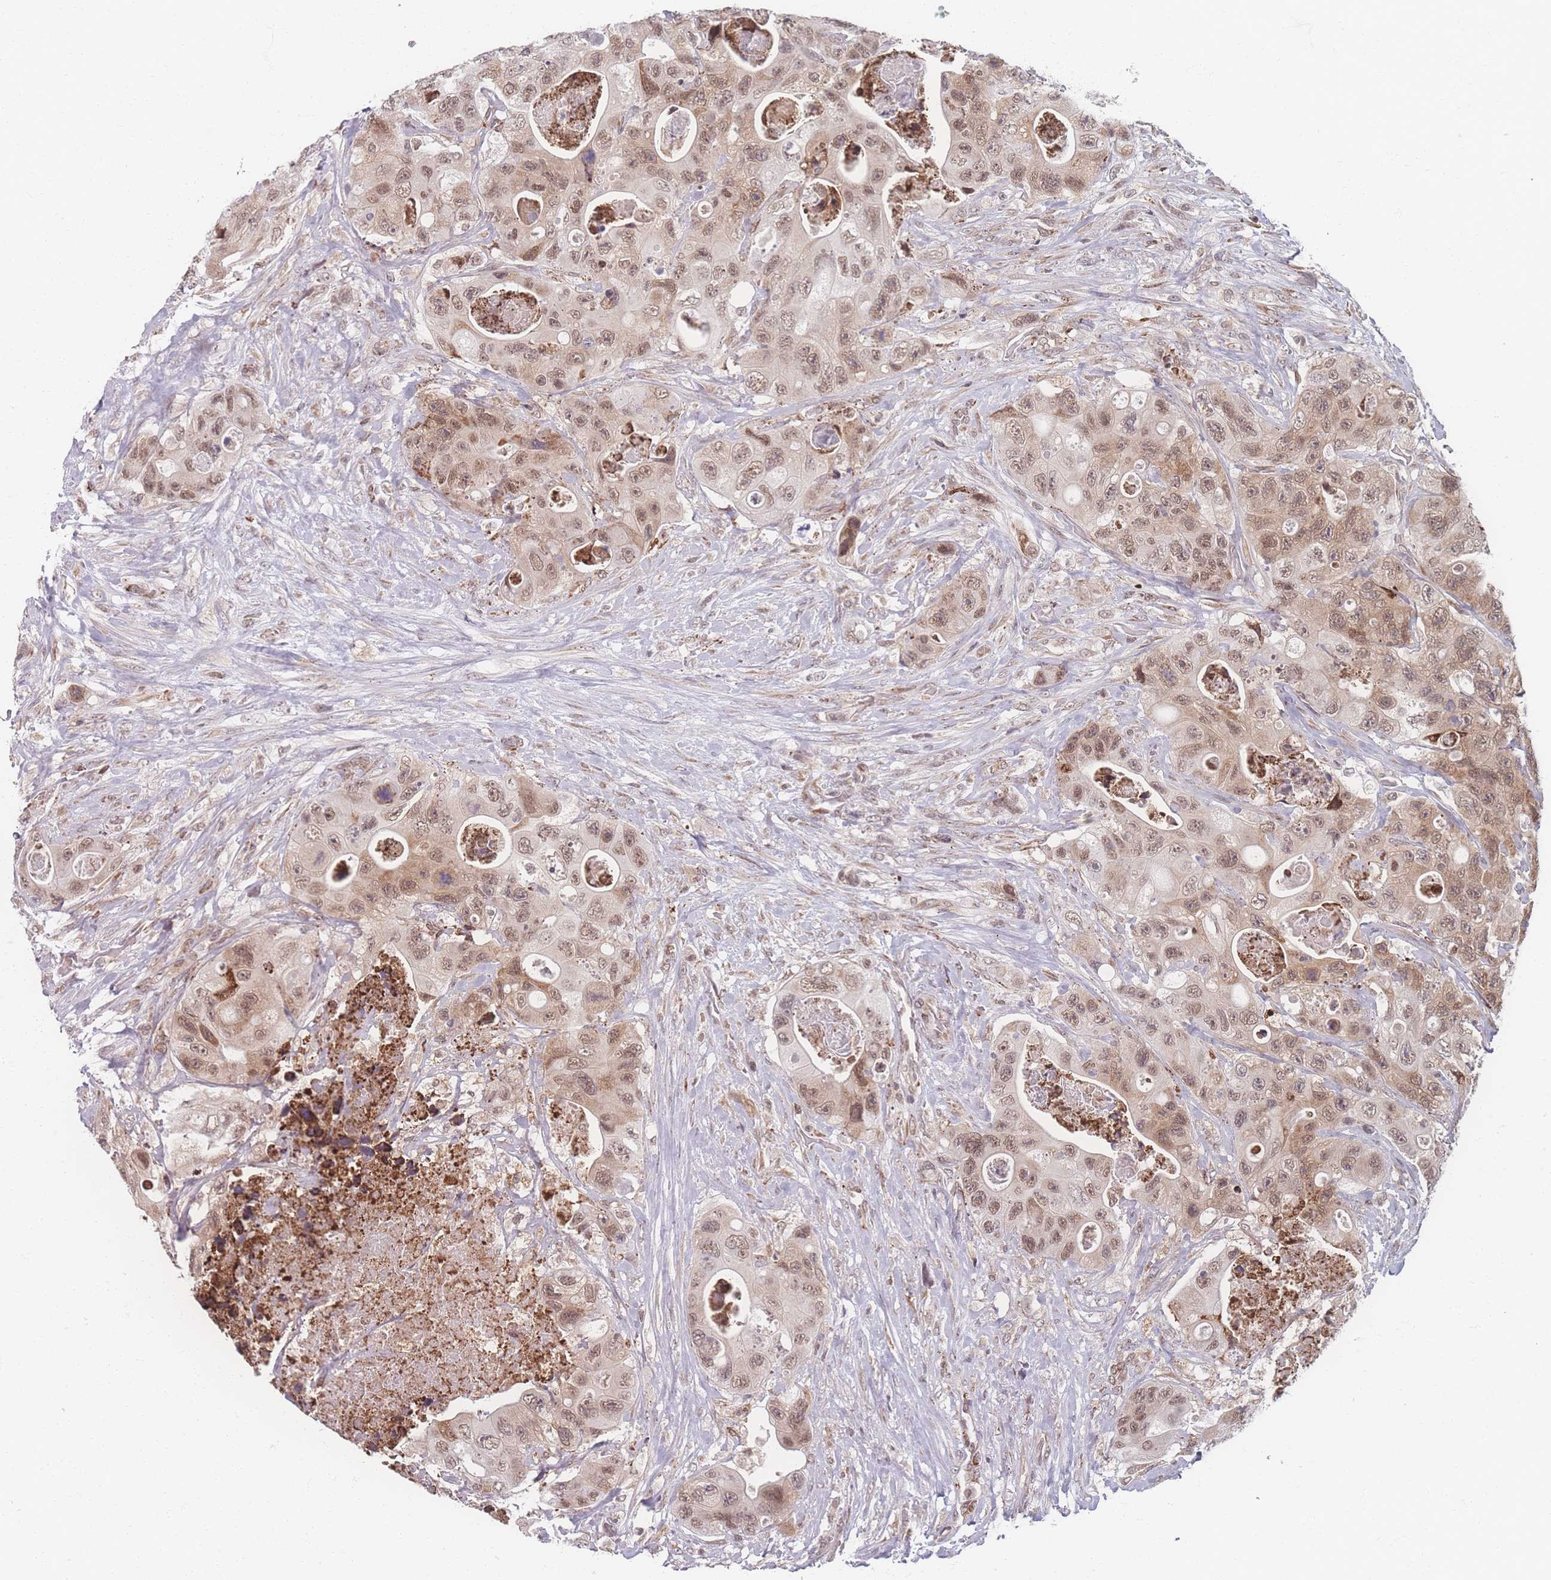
{"staining": {"intensity": "moderate", "quantity": ">75%", "location": "cytoplasmic/membranous,nuclear"}, "tissue": "colorectal cancer", "cell_type": "Tumor cells", "image_type": "cancer", "snomed": [{"axis": "morphology", "description": "Adenocarcinoma, NOS"}, {"axis": "topography", "description": "Colon"}], "caption": "Immunohistochemical staining of human colorectal adenocarcinoma exhibits medium levels of moderate cytoplasmic/membranous and nuclear protein positivity in approximately >75% of tumor cells.", "gene": "ZC3H13", "patient": {"sex": "female", "age": 46}}